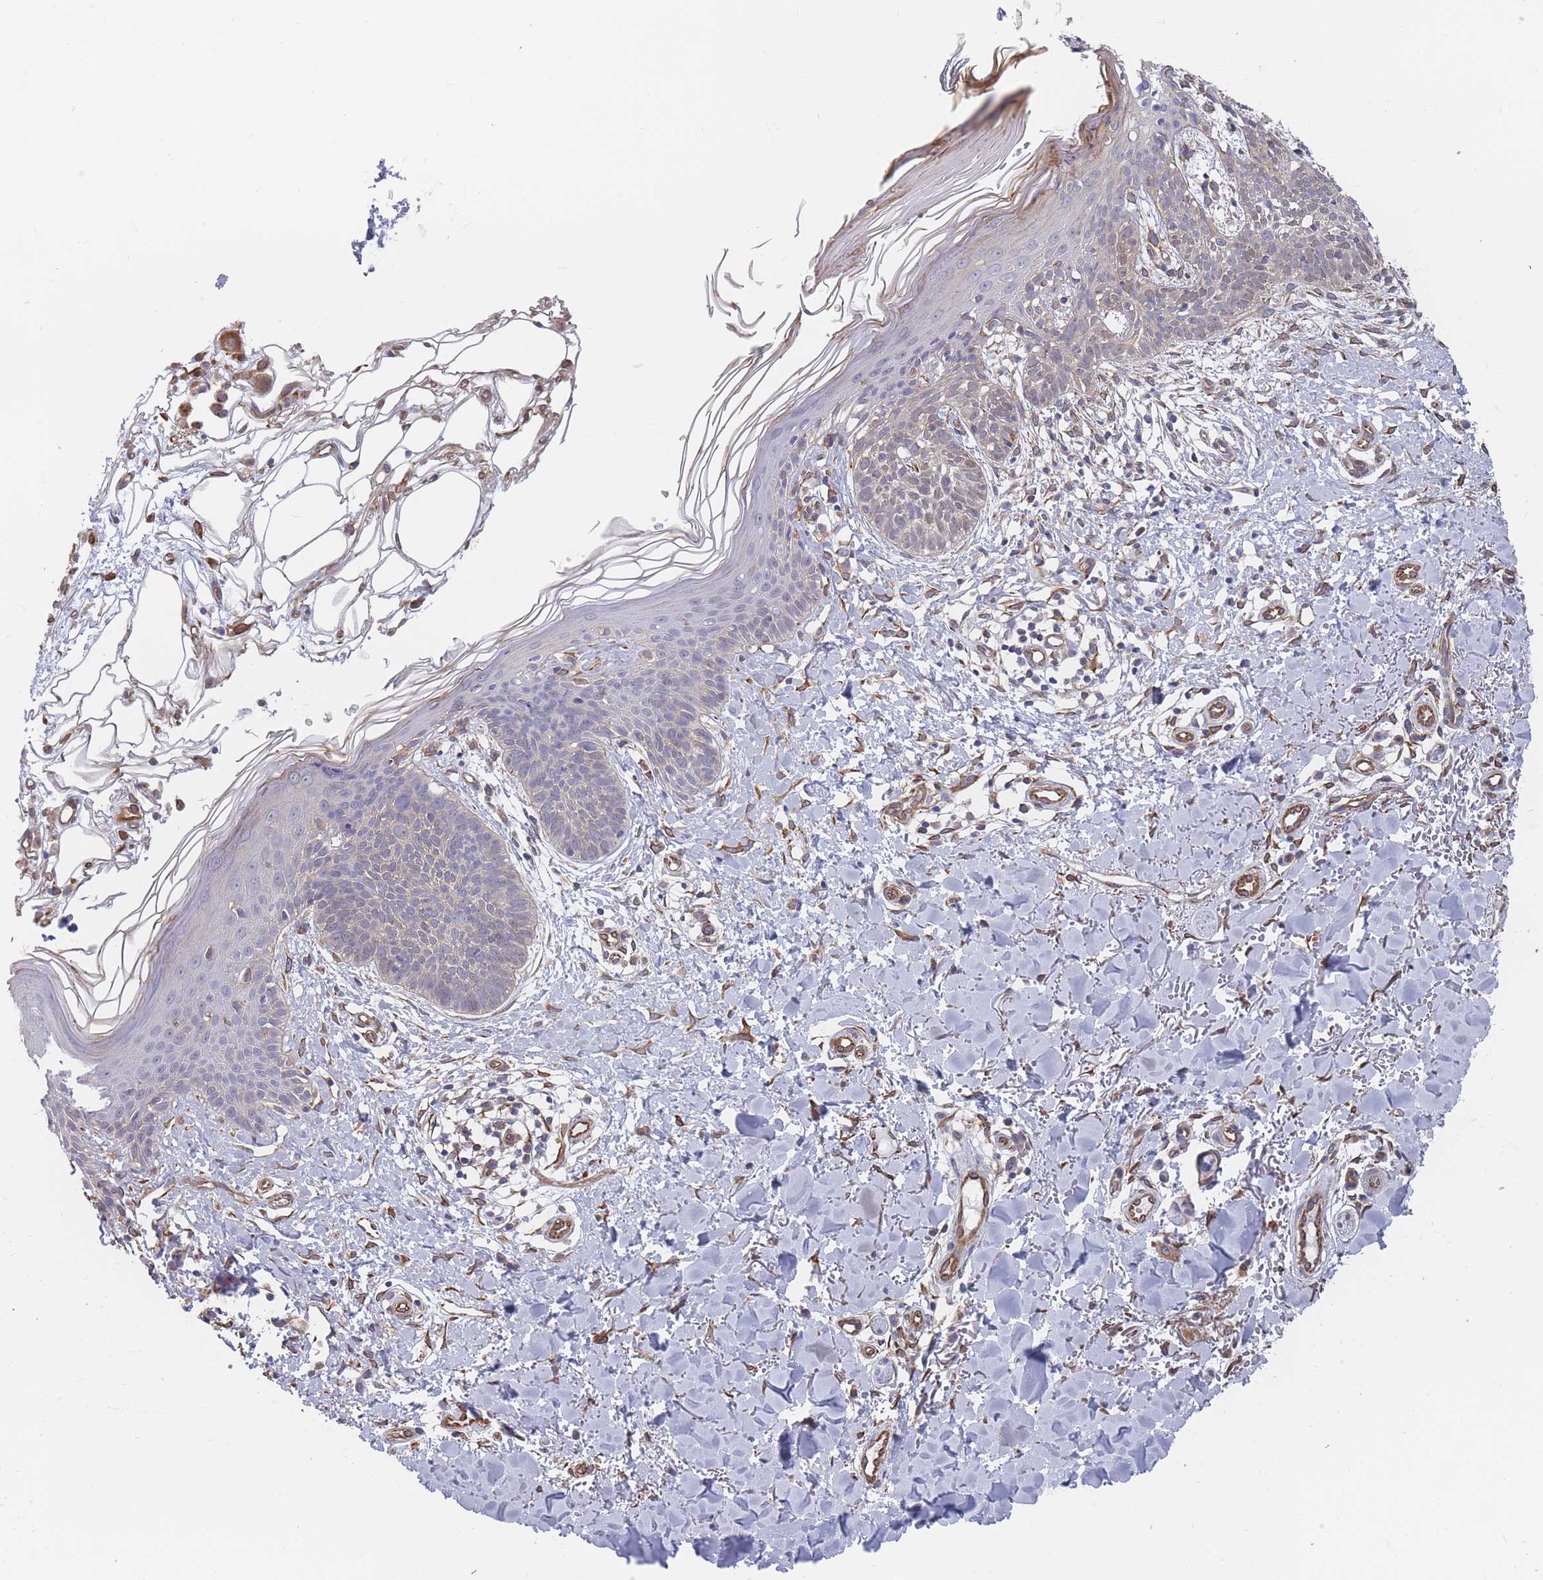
{"staining": {"intensity": "negative", "quantity": "none", "location": "none"}, "tissue": "skin cancer", "cell_type": "Tumor cells", "image_type": "cancer", "snomed": [{"axis": "morphology", "description": "Basal cell carcinoma"}, {"axis": "topography", "description": "Skin"}], "caption": "This histopathology image is of skin cancer stained with immunohistochemistry to label a protein in brown with the nuclei are counter-stained blue. There is no positivity in tumor cells.", "gene": "SLC1A6", "patient": {"sex": "male", "age": 78}}